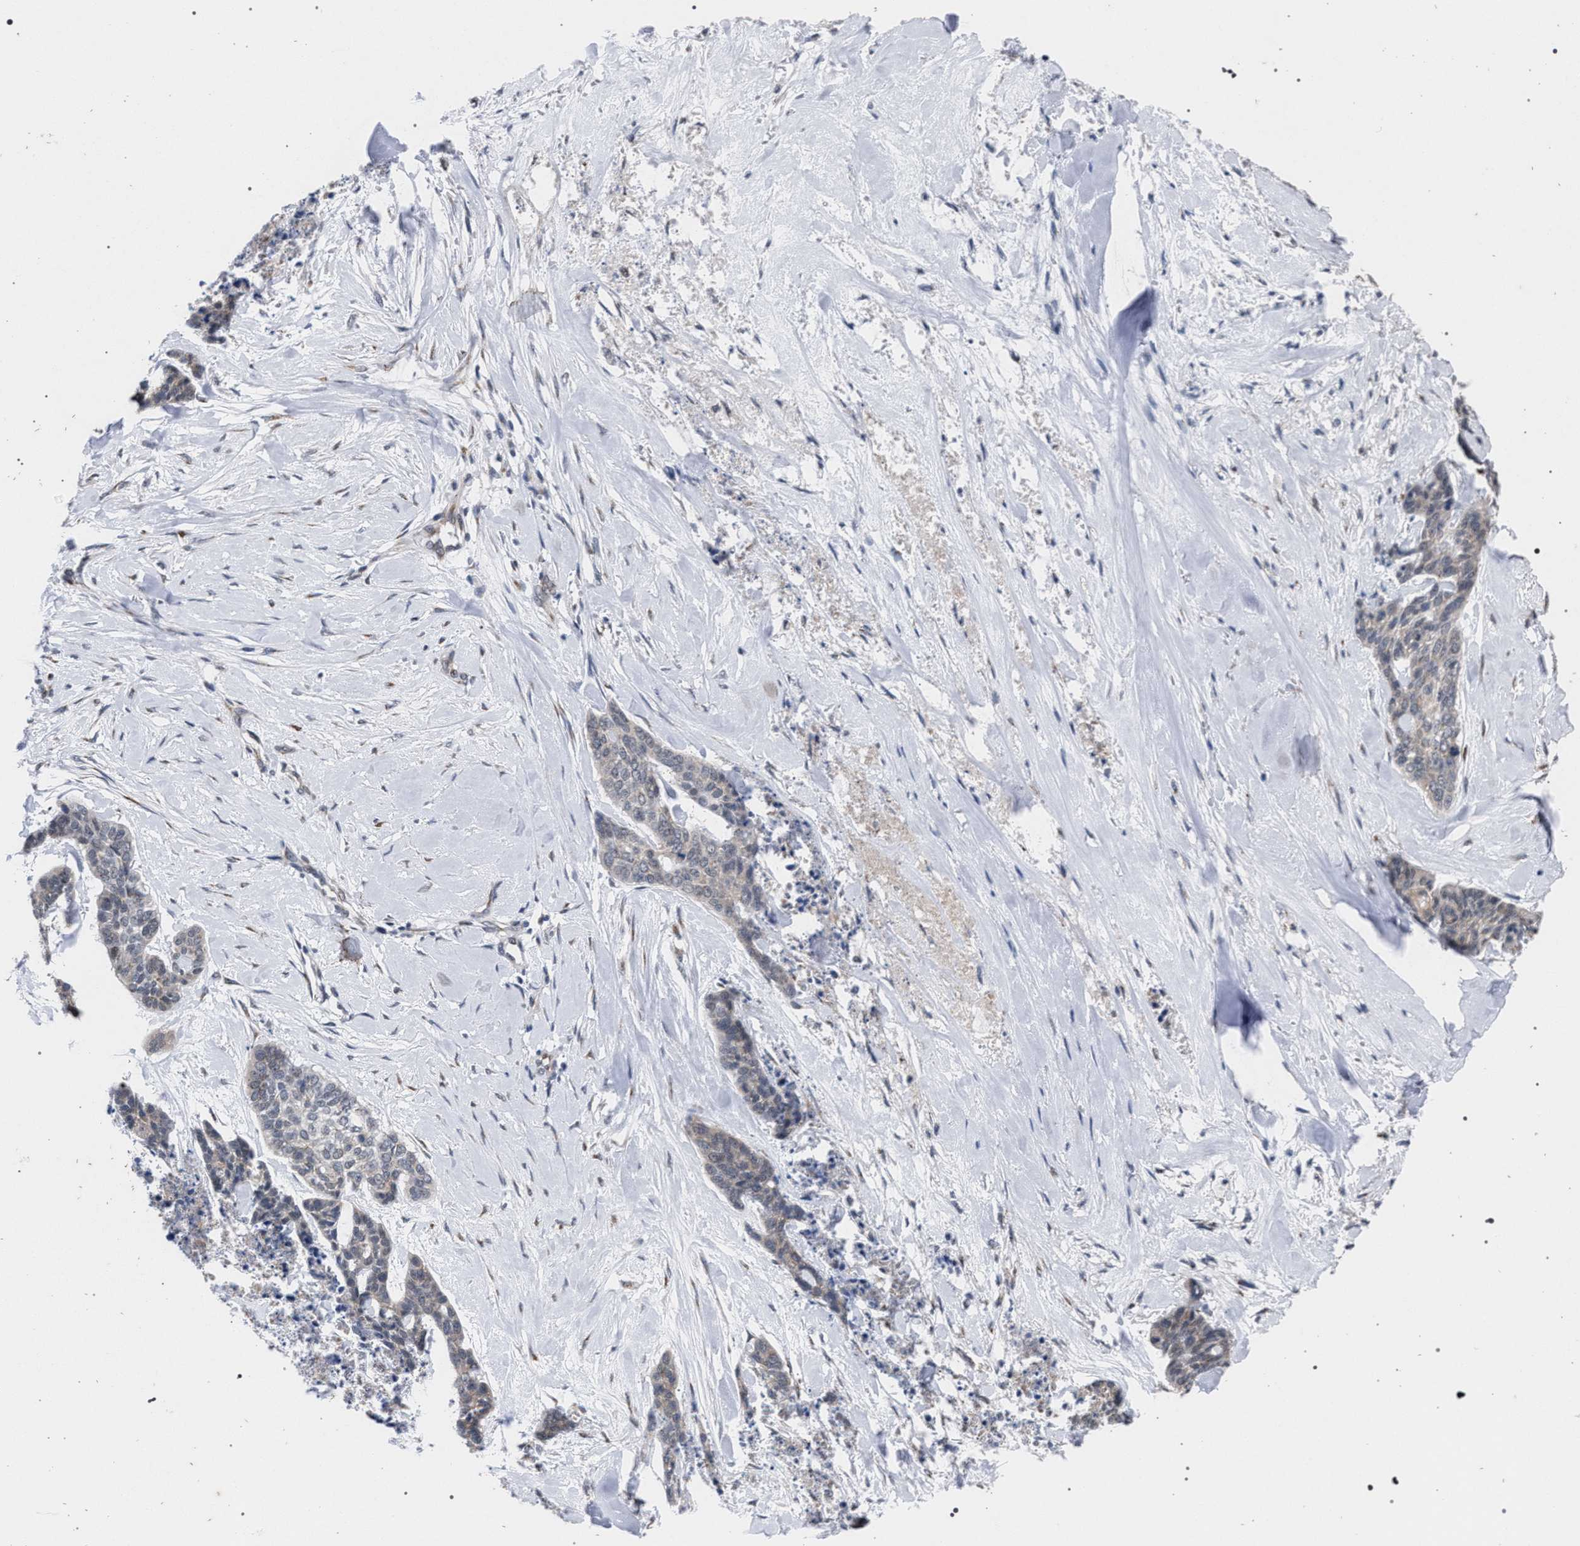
{"staining": {"intensity": "negative", "quantity": "none", "location": "none"}, "tissue": "skin cancer", "cell_type": "Tumor cells", "image_type": "cancer", "snomed": [{"axis": "morphology", "description": "Basal cell carcinoma"}, {"axis": "topography", "description": "Skin"}], "caption": "Skin basal cell carcinoma was stained to show a protein in brown. There is no significant expression in tumor cells.", "gene": "GOLGA2", "patient": {"sex": "female", "age": 64}}